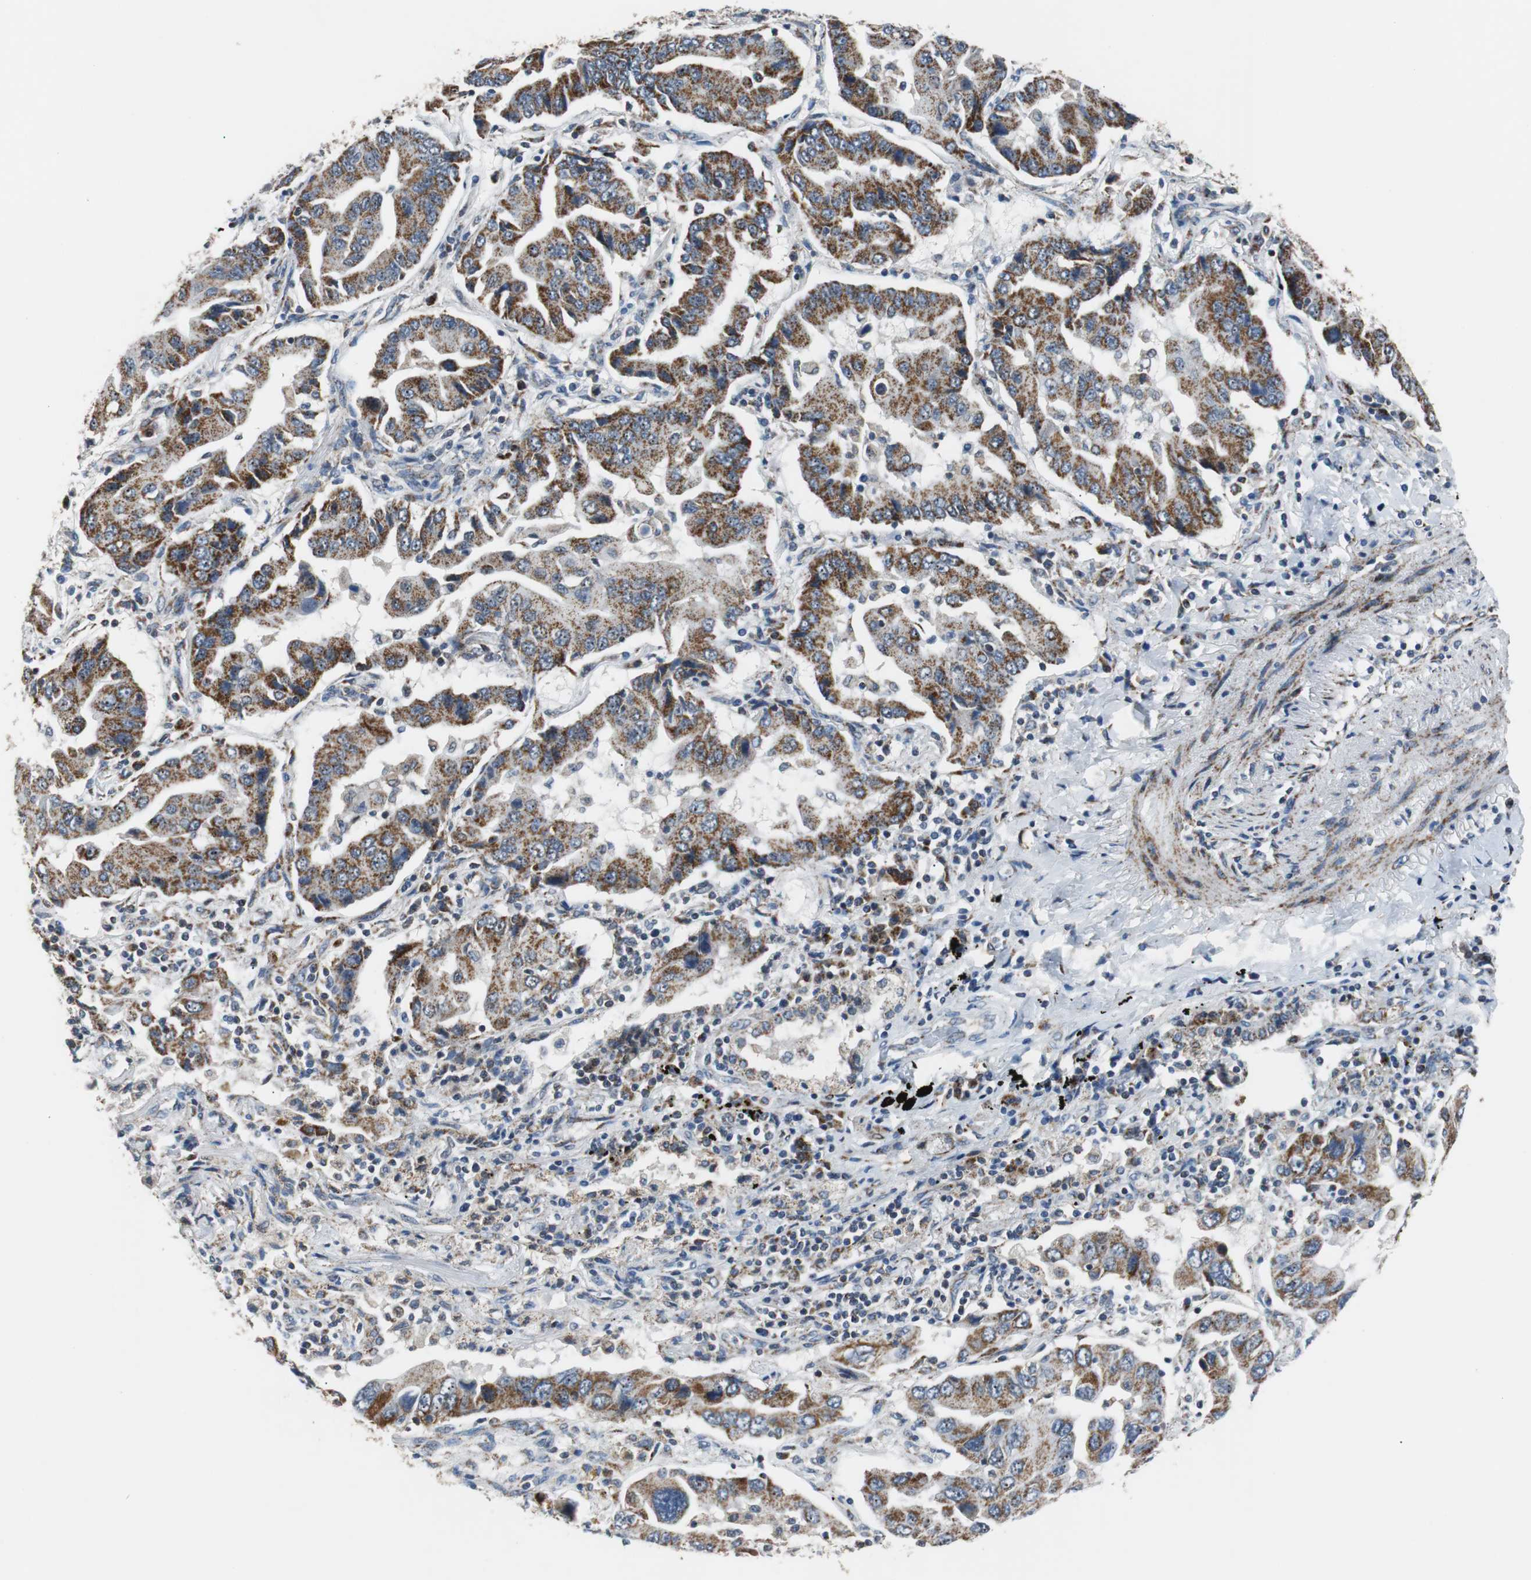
{"staining": {"intensity": "strong", "quantity": ">75%", "location": "cytoplasmic/membranous"}, "tissue": "lung cancer", "cell_type": "Tumor cells", "image_type": "cancer", "snomed": [{"axis": "morphology", "description": "Adenocarcinoma, NOS"}, {"axis": "topography", "description": "Lung"}], "caption": "There is high levels of strong cytoplasmic/membranous expression in tumor cells of adenocarcinoma (lung), as demonstrated by immunohistochemical staining (brown color).", "gene": "PITRM1", "patient": {"sex": "female", "age": 65}}